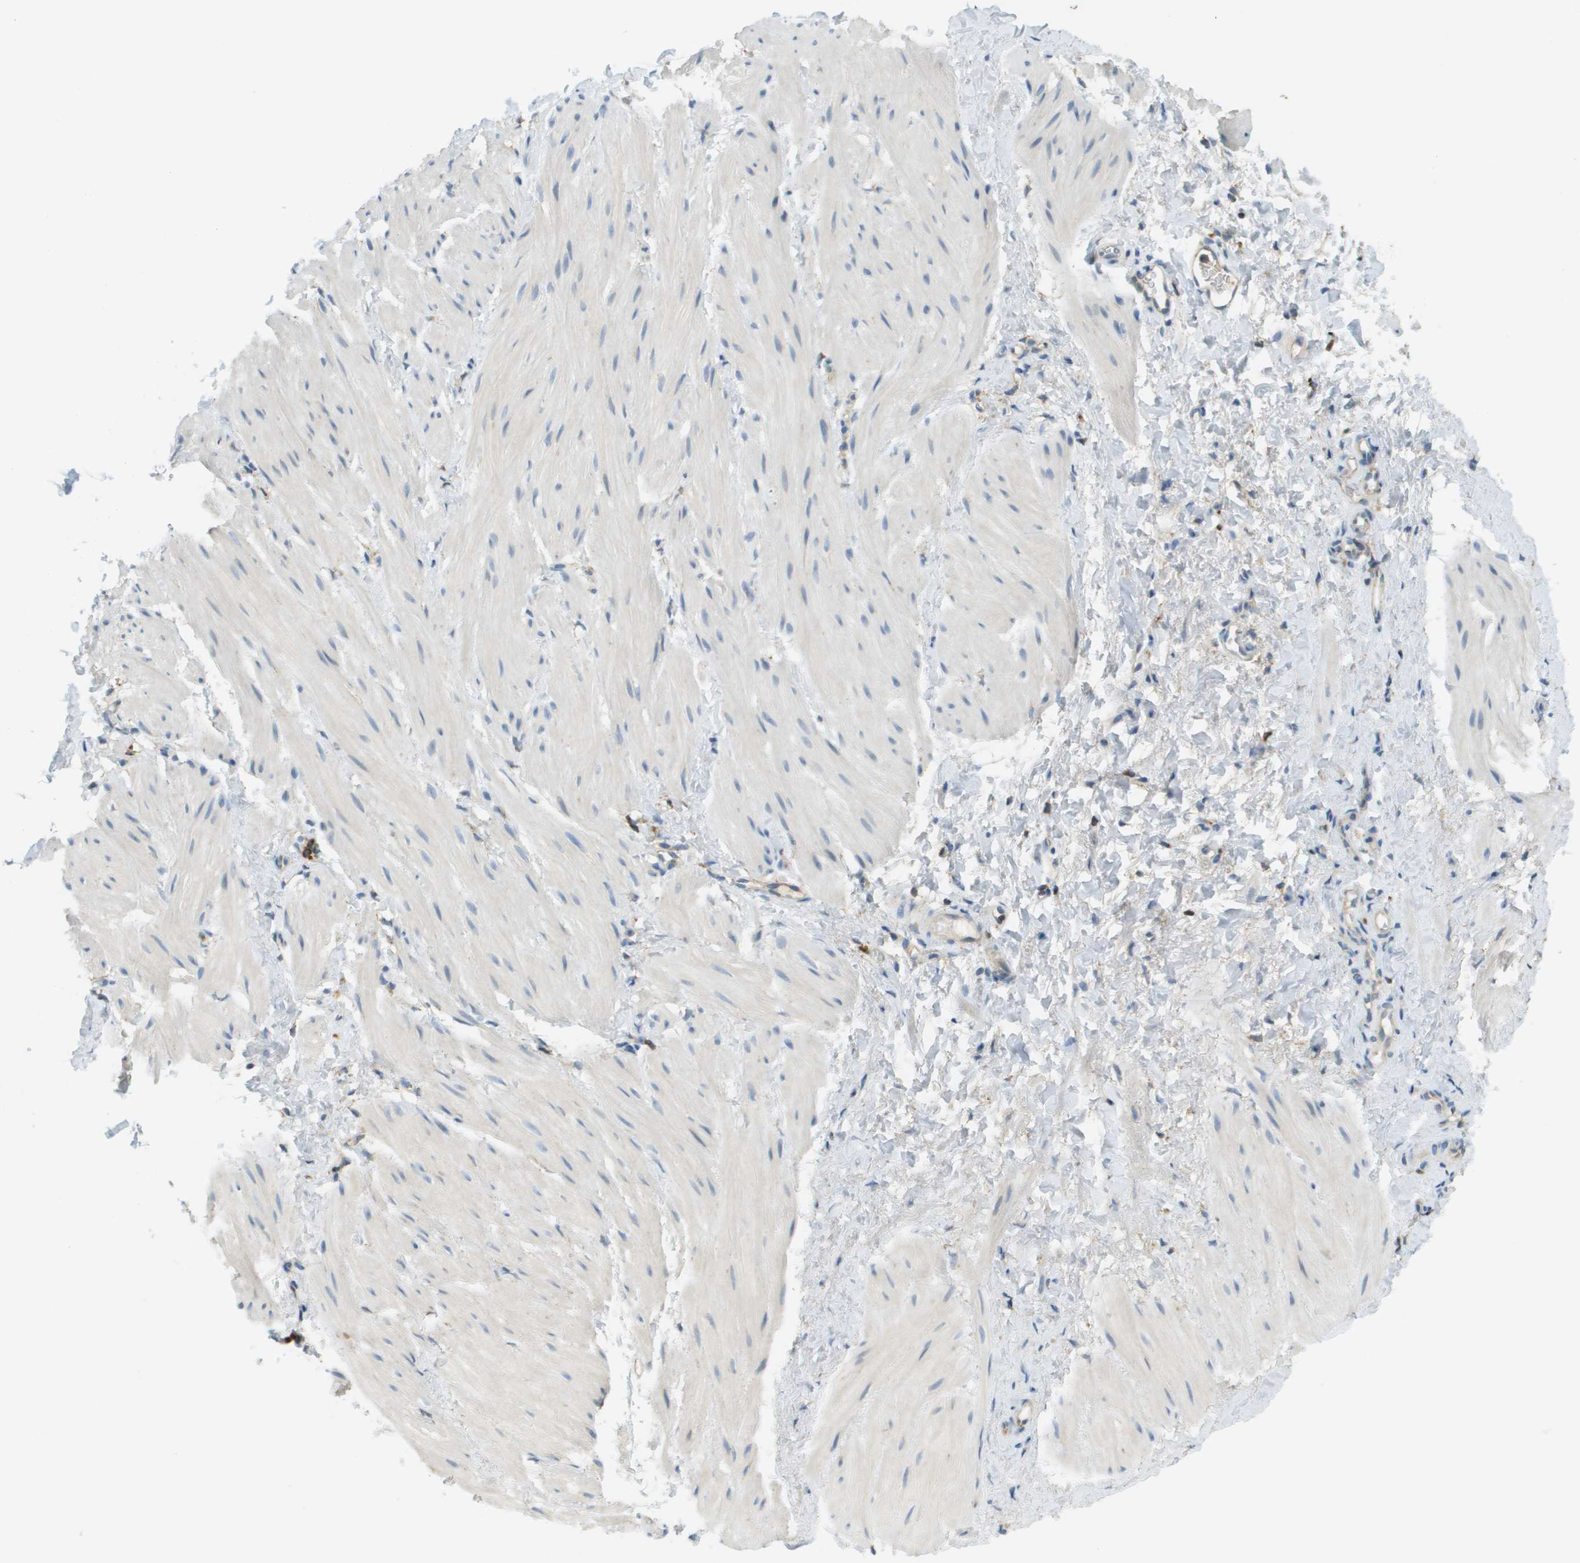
{"staining": {"intensity": "negative", "quantity": "none", "location": "none"}, "tissue": "smooth muscle", "cell_type": "Smooth muscle cells", "image_type": "normal", "snomed": [{"axis": "morphology", "description": "Normal tissue, NOS"}, {"axis": "topography", "description": "Smooth muscle"}], "caption": "Micrograph shows no protein staining in smooth muscle cells of unremarkable smooth muscle.", "gene": "PLBD2", "patient": {"sex": "male", "age": 16}}